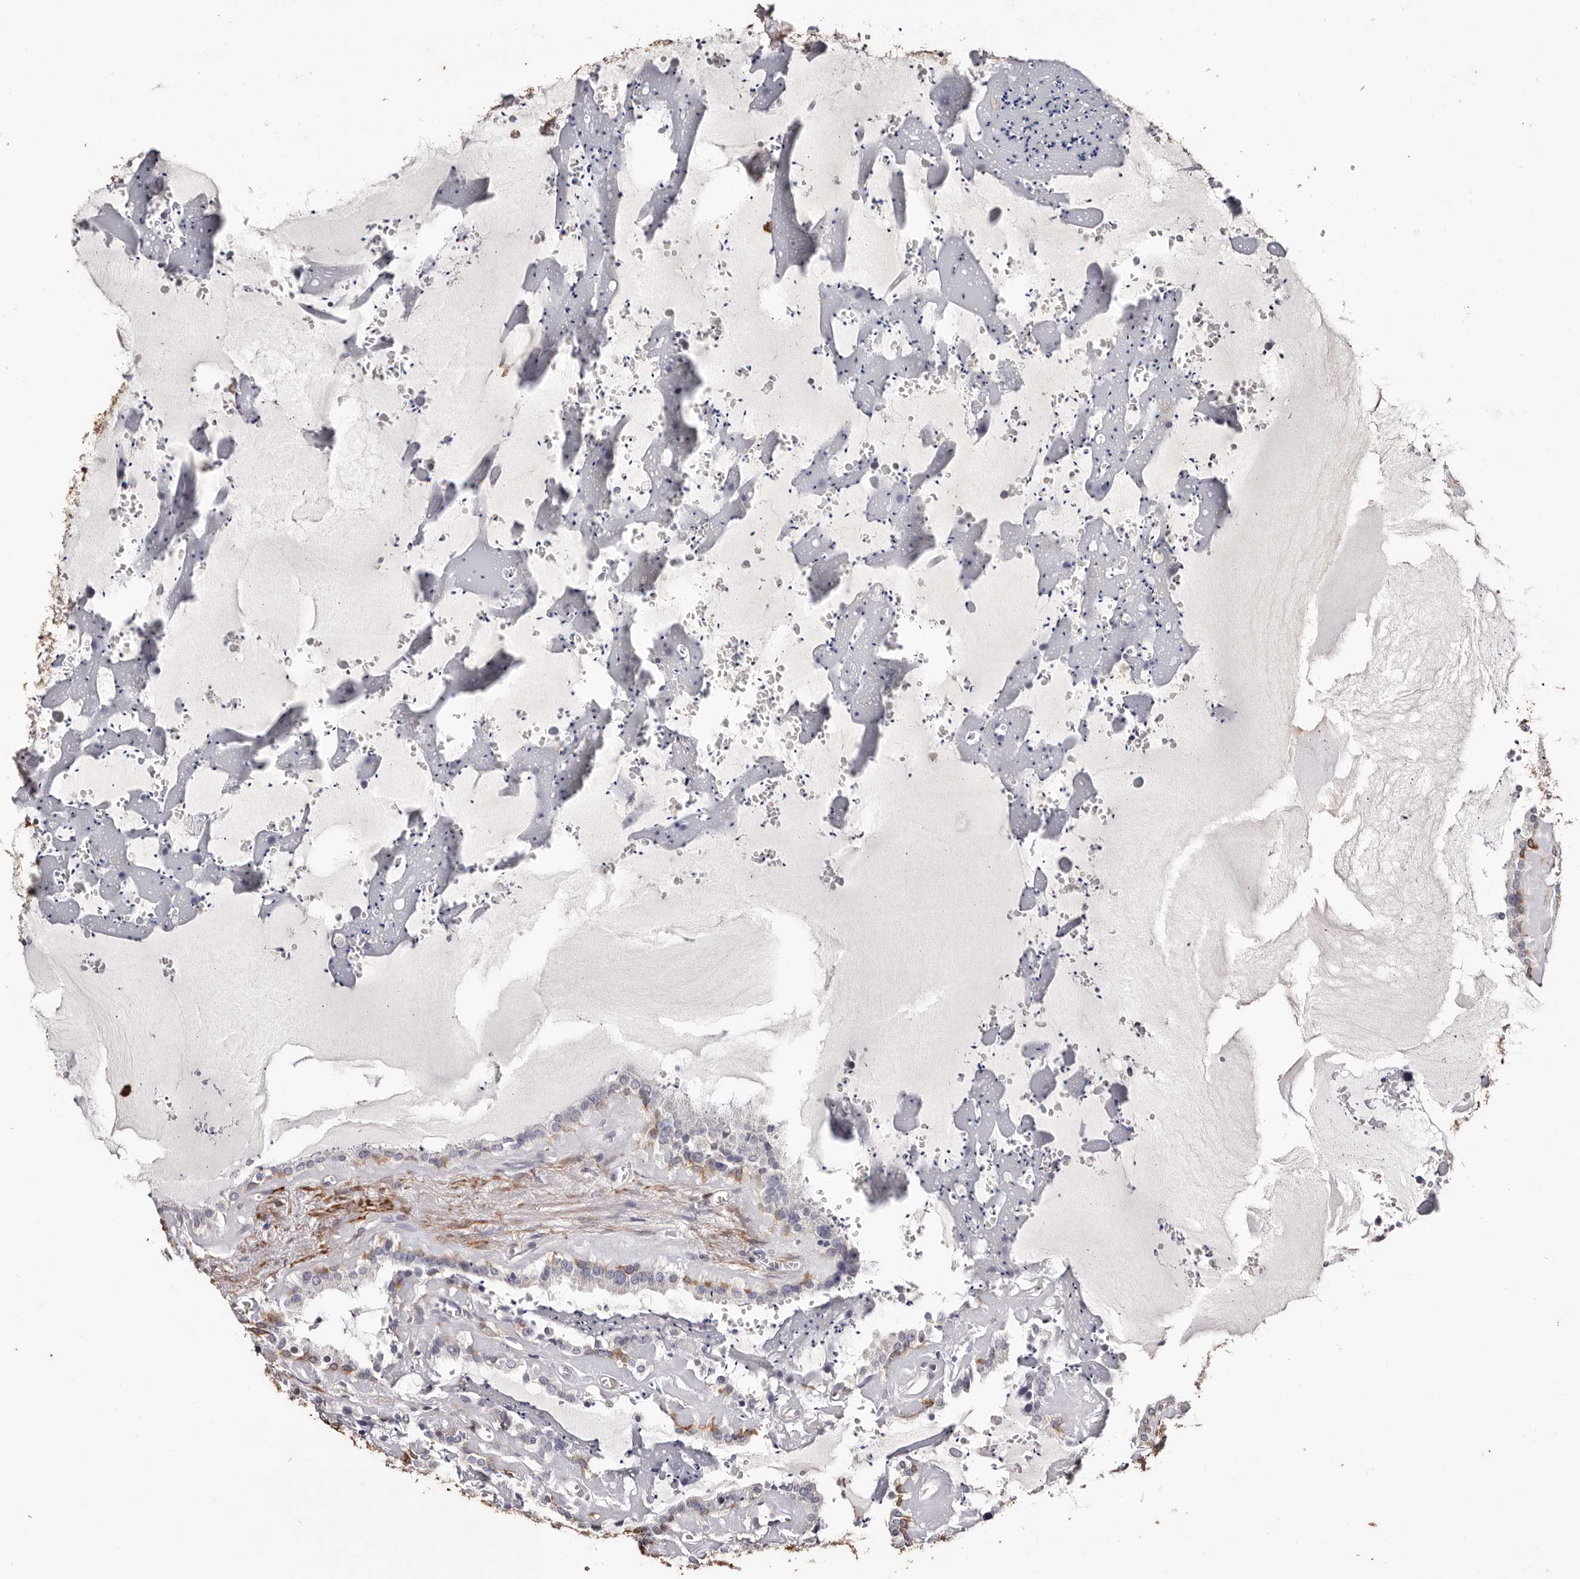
{"staining": {"intensity": "negative", "quantity": "none", "location": "none"}, "tissue": "seminal vesicle", "cell_type": "Glandular cells", "image_type": "normal", "snomed": [{"axis": "morphology", "description": "Normal tissue, NOS"}, {"axis": "topography", "description": "Prostate"}, {"axis": "topography", "description": "Seminal veicle"}], "caption": "This is a photomicrograph of immunohistochemistry staining of unremarkable seminal vesicle, which shows no positivity in glandular cells. (Immunohistochemistry, brightfield microscopy, high magnification).", "gene": "TGM2", "patient": {"sex": "male", "age": 59}}